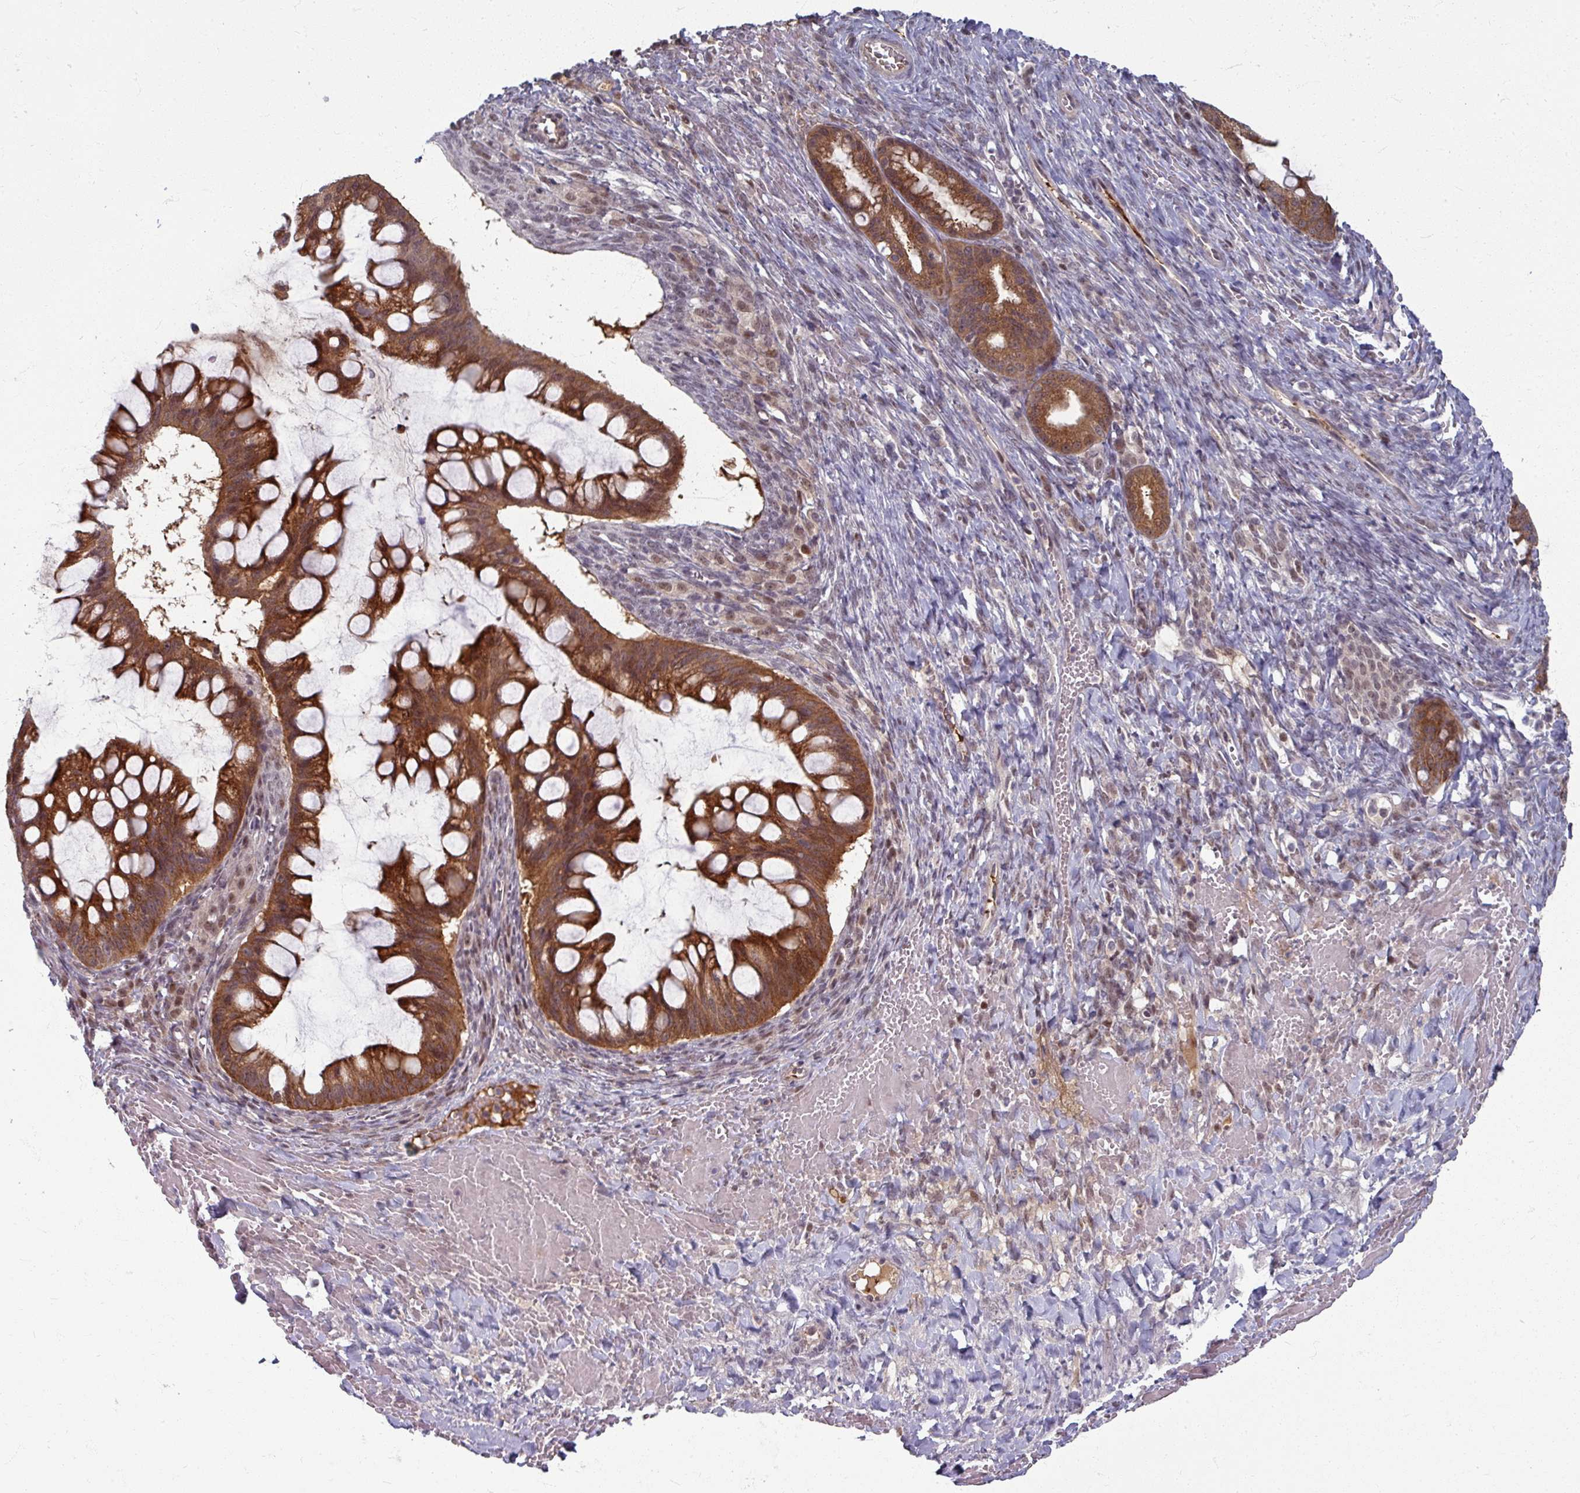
{"staining": {"intensity": "strong", "quantity": ">75%", "location": "cytoplasmic/membranous"}, "tissue": "ovarian cancer", "cell_type": "Tumor cells", "image_type": "cancer", "snomed": [{"axis": "morphology", "description": "Cystadenocarcinoma, mucinous, NOS"}, {"axis": "topography", "description": "Ovary"}], "caption": "Immunohistochemical staining of human ovarian cancer (mucinous cystadenocarcinoma) exhibits high levels of strong cytoplasmic/membranous staining in approximately >75% of tumor cells. Nuclei are stained in blue.", "gene": "KLC3", "patient": {"sex": "female", "age": 73}}